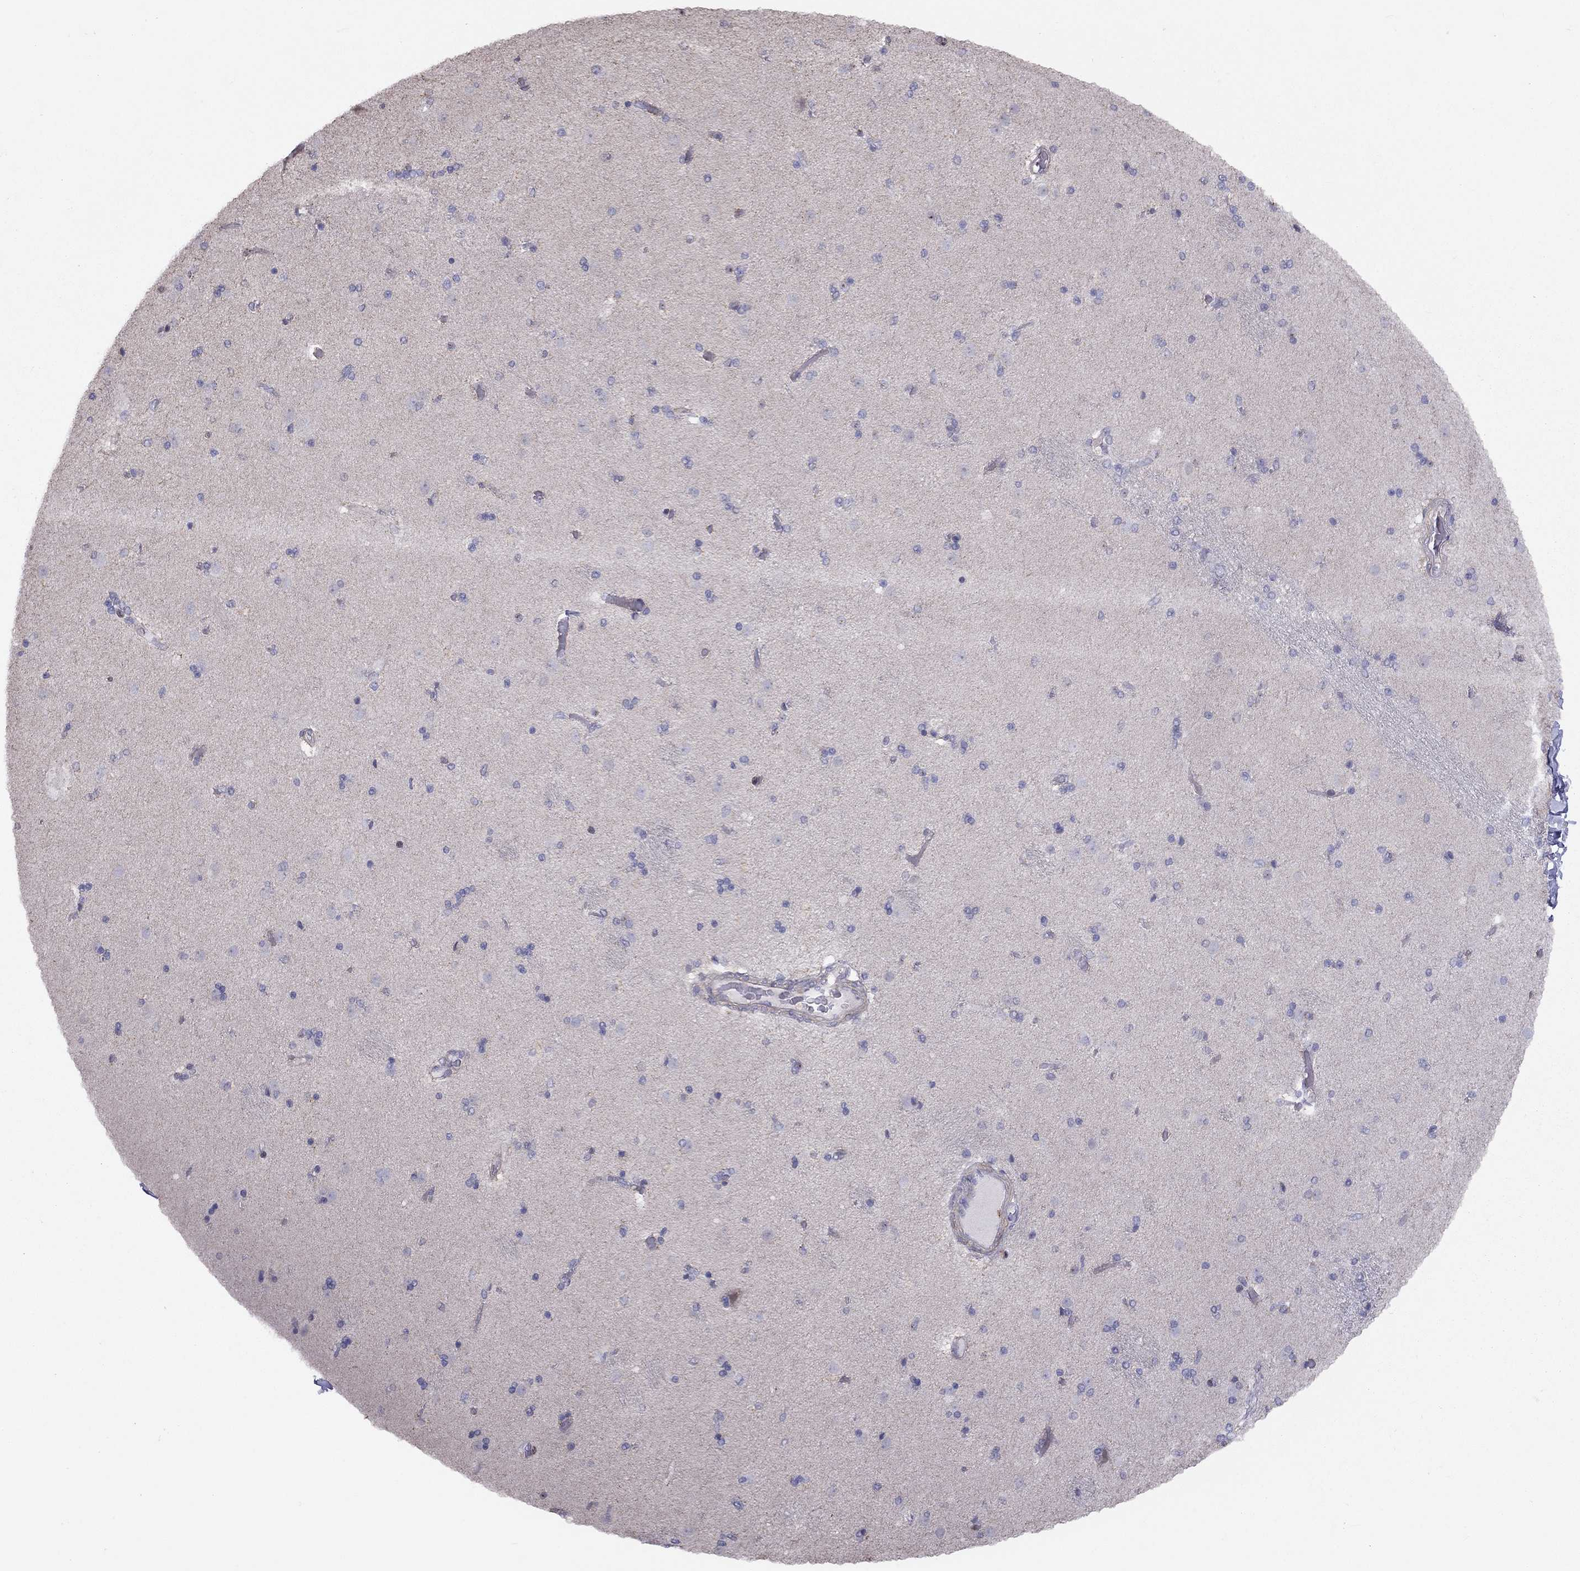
{"staining": {"intensity": "negative", "quantity": "none", "location": "none"}, "tissue": "caudate", "cell_type": "Glial cells", "image_type": "normal", "snomed": [{"axis": "morphology", "description": "Normal tissue, NOS"}, {"axis": "topography", "description": "Lateral ventricle wall"}], "caption": "DAB immunohistochemical staining of benign caudate shows no significant positivity in glial cells. The staining is performed using DAB (3,3'-diaminobenzidine) brown chromogen with nuclei counter-stained in using hematoxylin.", "gene": "SYTL2", "patient": {"sex": "male", "age": 54}}